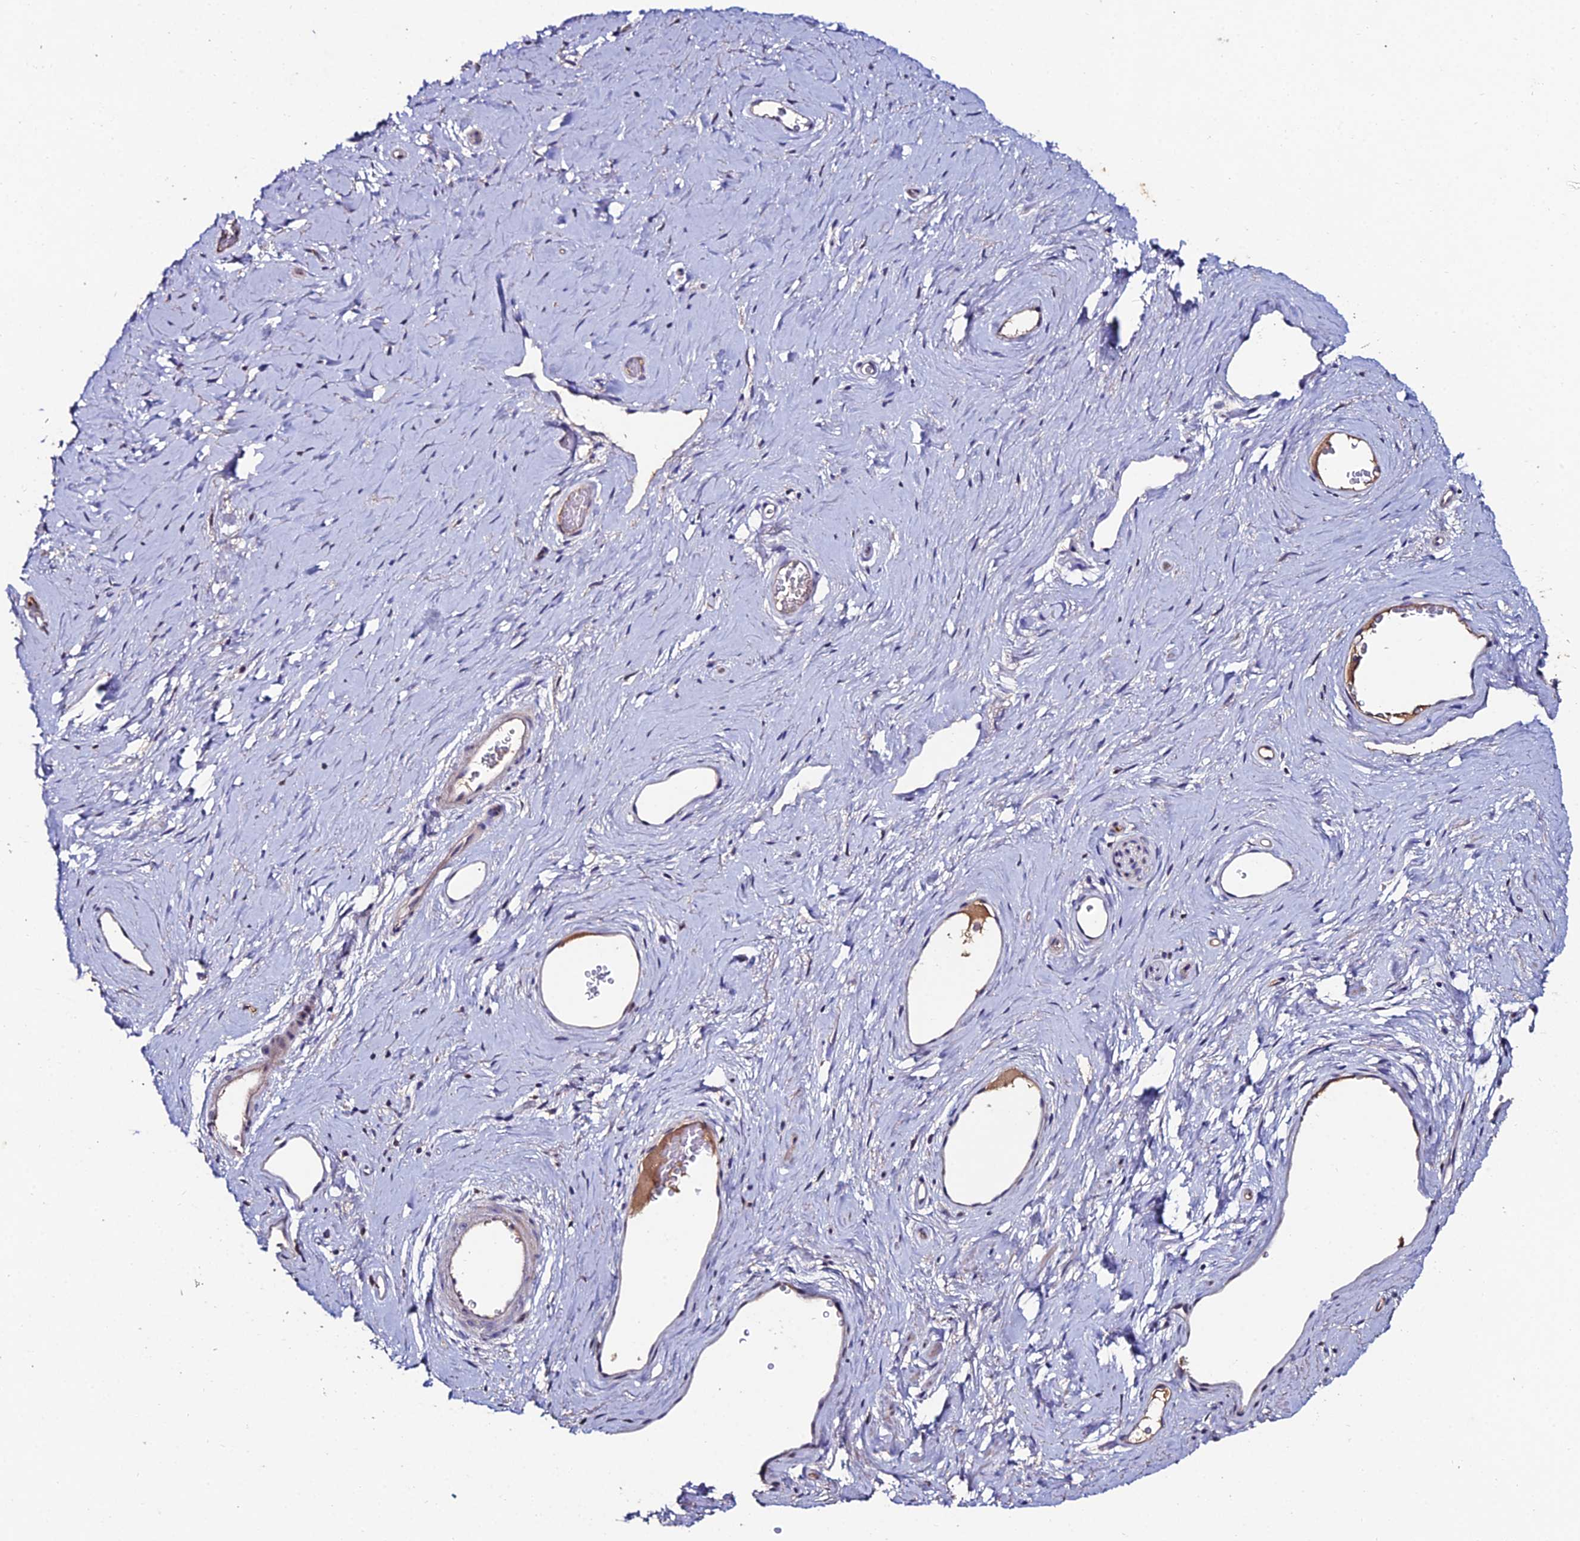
{"staining": {"intensity": "negative", "quantity": "none", "location": "none"}, "tissue": "adipose tissue", "cell_type": "Adipocytes", "image_type": "normal", "snomed": [{"axis": "morphology", "description": "Normal tissue, NOS"}, {"axis": "morphology", "description": "Adenocarcinoma, NOS"}, {"axis": "topography", "description": "Rectum"}, {"axis": "topography", "description": "Vagina"}, {"axis": "topography", "description": "Peripheral nerve tissue"}], "caption": "A high-resolution histopathology image shows immunohistochemistry (IHC) staining of benign adipose tissue, which shows no significant positivity in adipocytes. Nuclei are stained in blue.", "gene": "ESRRG", "patient": {"sex": "female", "age": 71}}